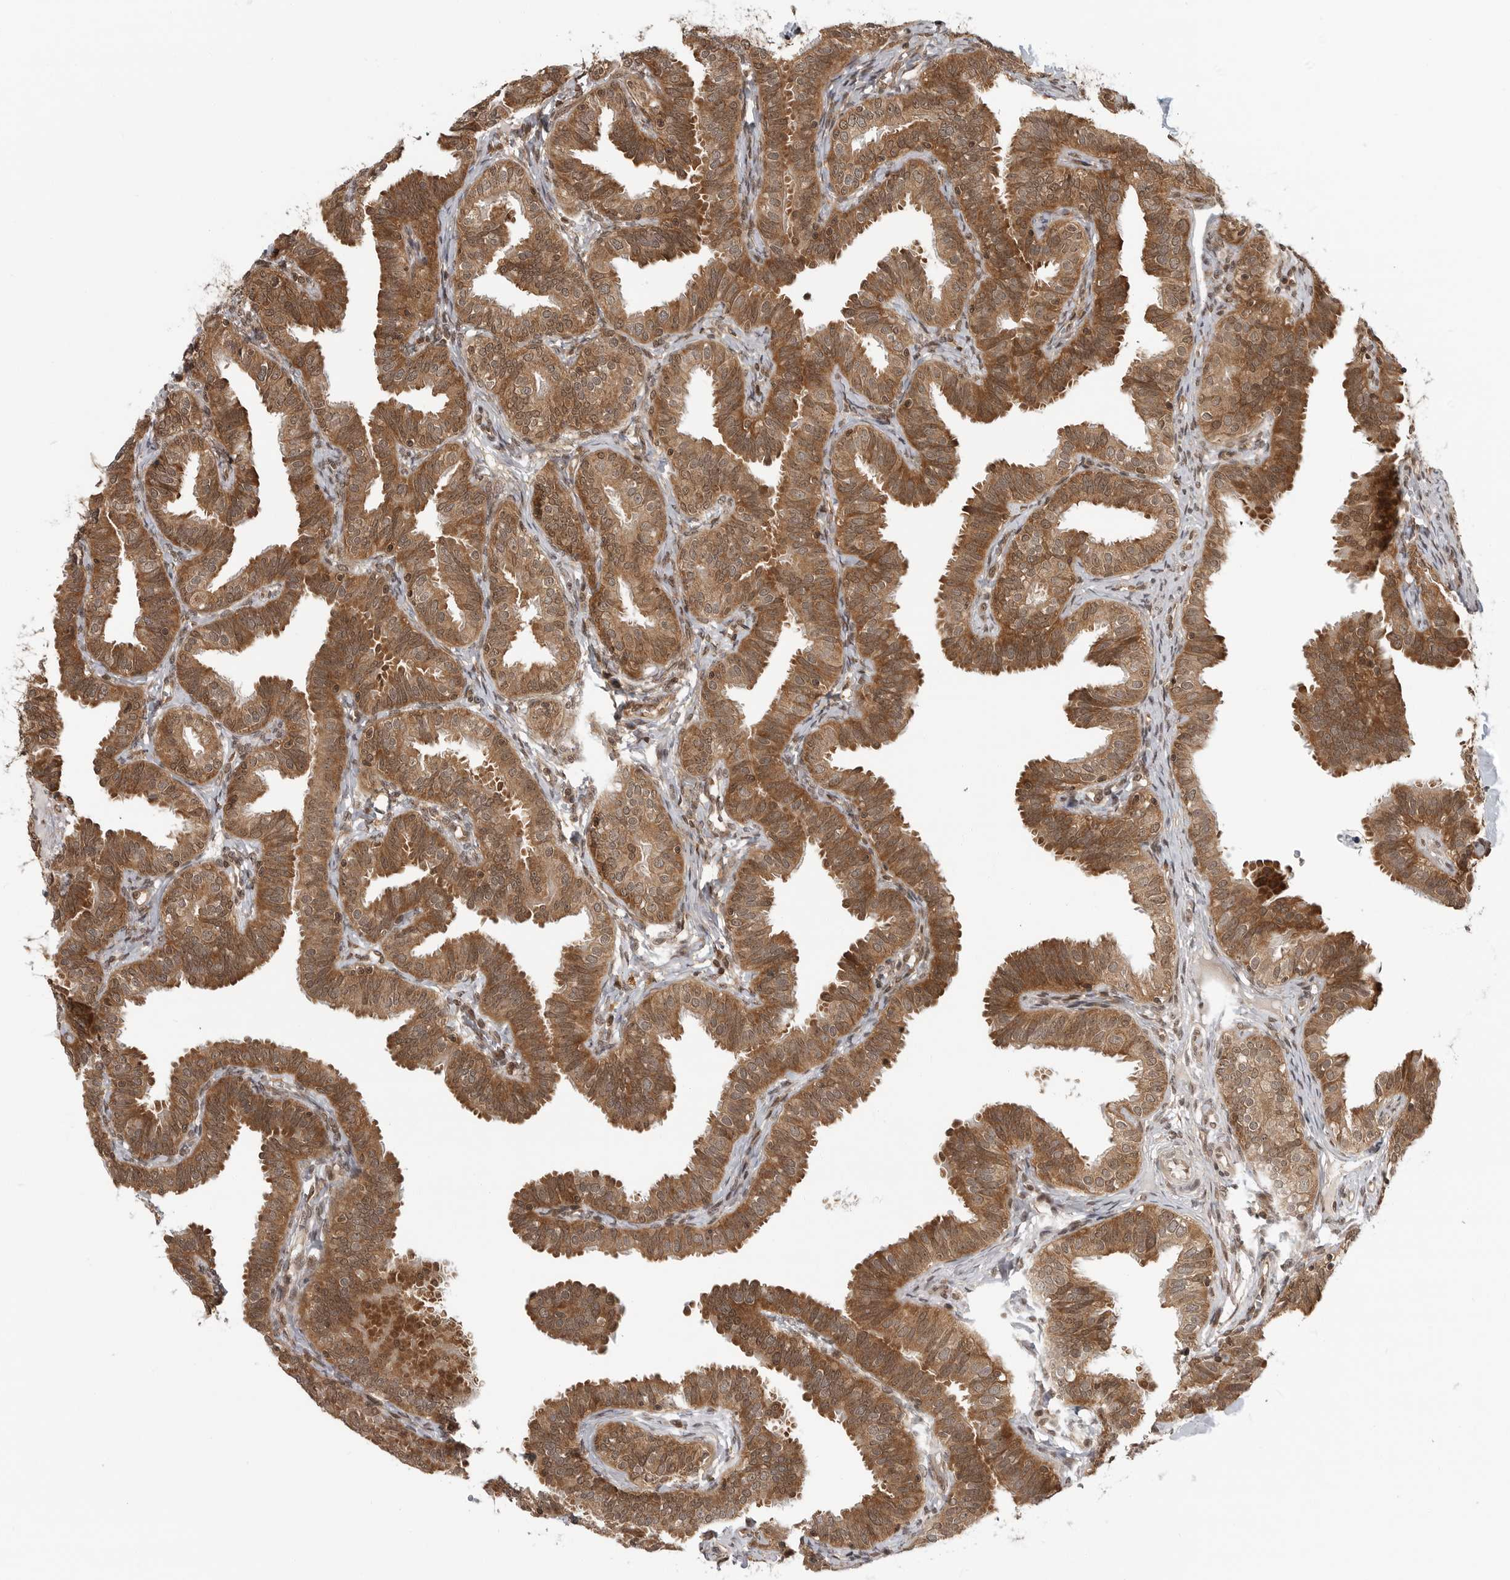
{"staining": {"intensity": "strong", "quantity": ">75%", "location": "cytoplasmic/membranous,nuclear"}, "tissue": "fallopian tube", "cell_type": "Glandular cells", "image_type": "normal", "snomed": [{"axis": "morphology", "description": "Normal tissue, NOS"}, {"axis": "topography", "description": "Fallopian tube"}], "caption": "Brown immunohistochemical staining in benign fallopian tube exhibits strong cytoplasmic/membranous,nuclear staining in approximately >75% of glandular cells. The protein is stained brown, and the nuclei are stained in blue (DAB IHC with brightfield microscopy, high magnification).", "gene": "SZRD1", "patient": {"sex": "female", "age": 35}}